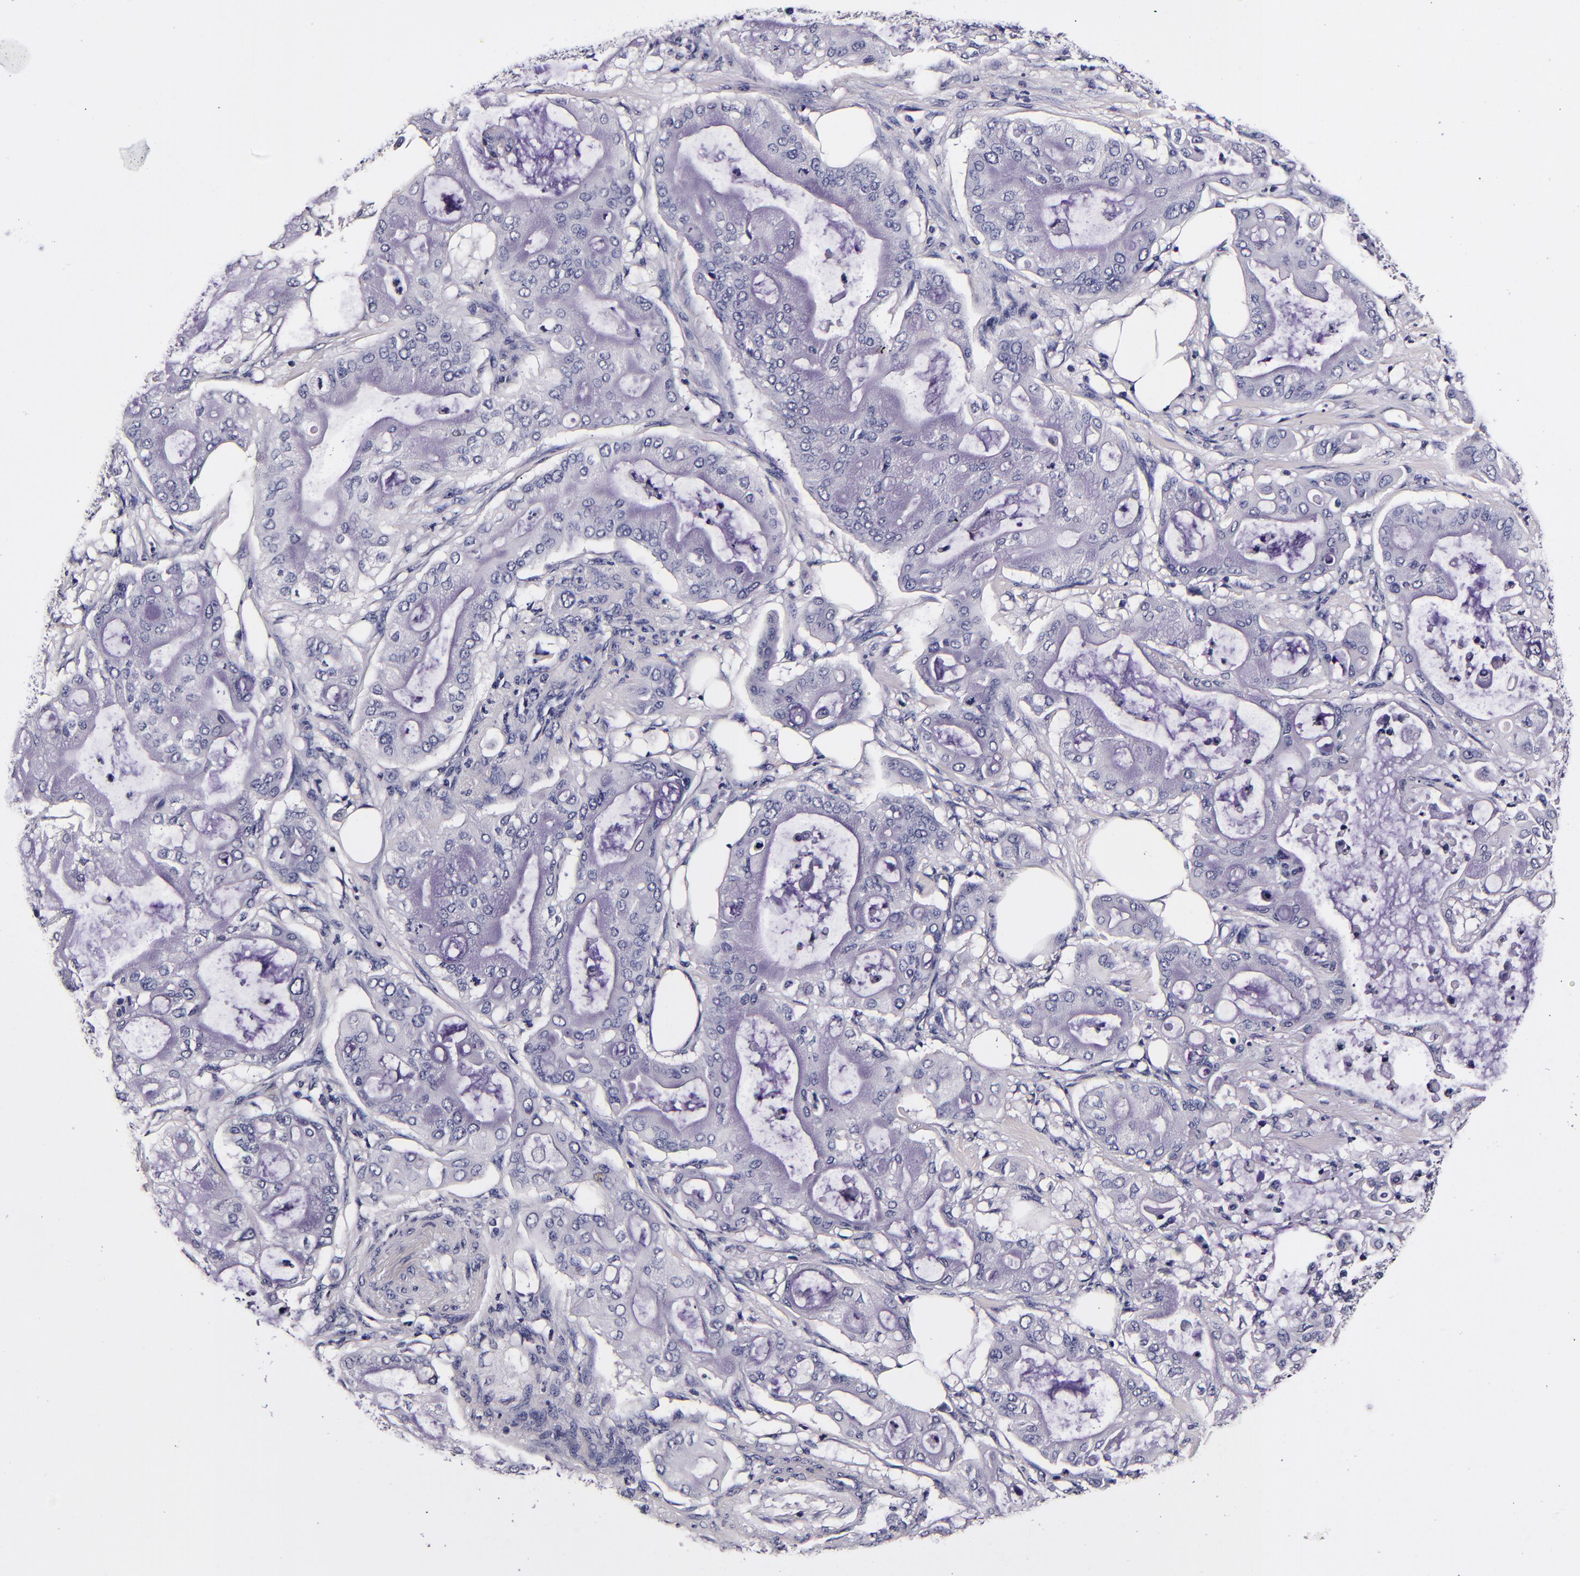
{"staining": {"intensity": "negative", "quantity": "none", "location": "none"}, "tissue": "pancreatic cancer", "cell_type": "Tumor cells", "image_type": "cancer", "snomed": [{"axis": "morphology", "description": "Adenocarcinoma, NOS"}, {"axis": "morphology", "description": "Adenocarcinoma, metastatic, NOS"}, {"axis": "topography", "description": "Lymph node"}, {"axis": "topography", "description": "Pancreas"}, {"axis": "topography", "description": "Duodenum"}], "caption": "DAB (3,3'-diaminobenzidine) immunohistochemical staining of pancreatic adenocarcinoma displays no significant expression in tumor cells.", "gene": "FBN1", "patient": {"sex": "female", "age": 64}}